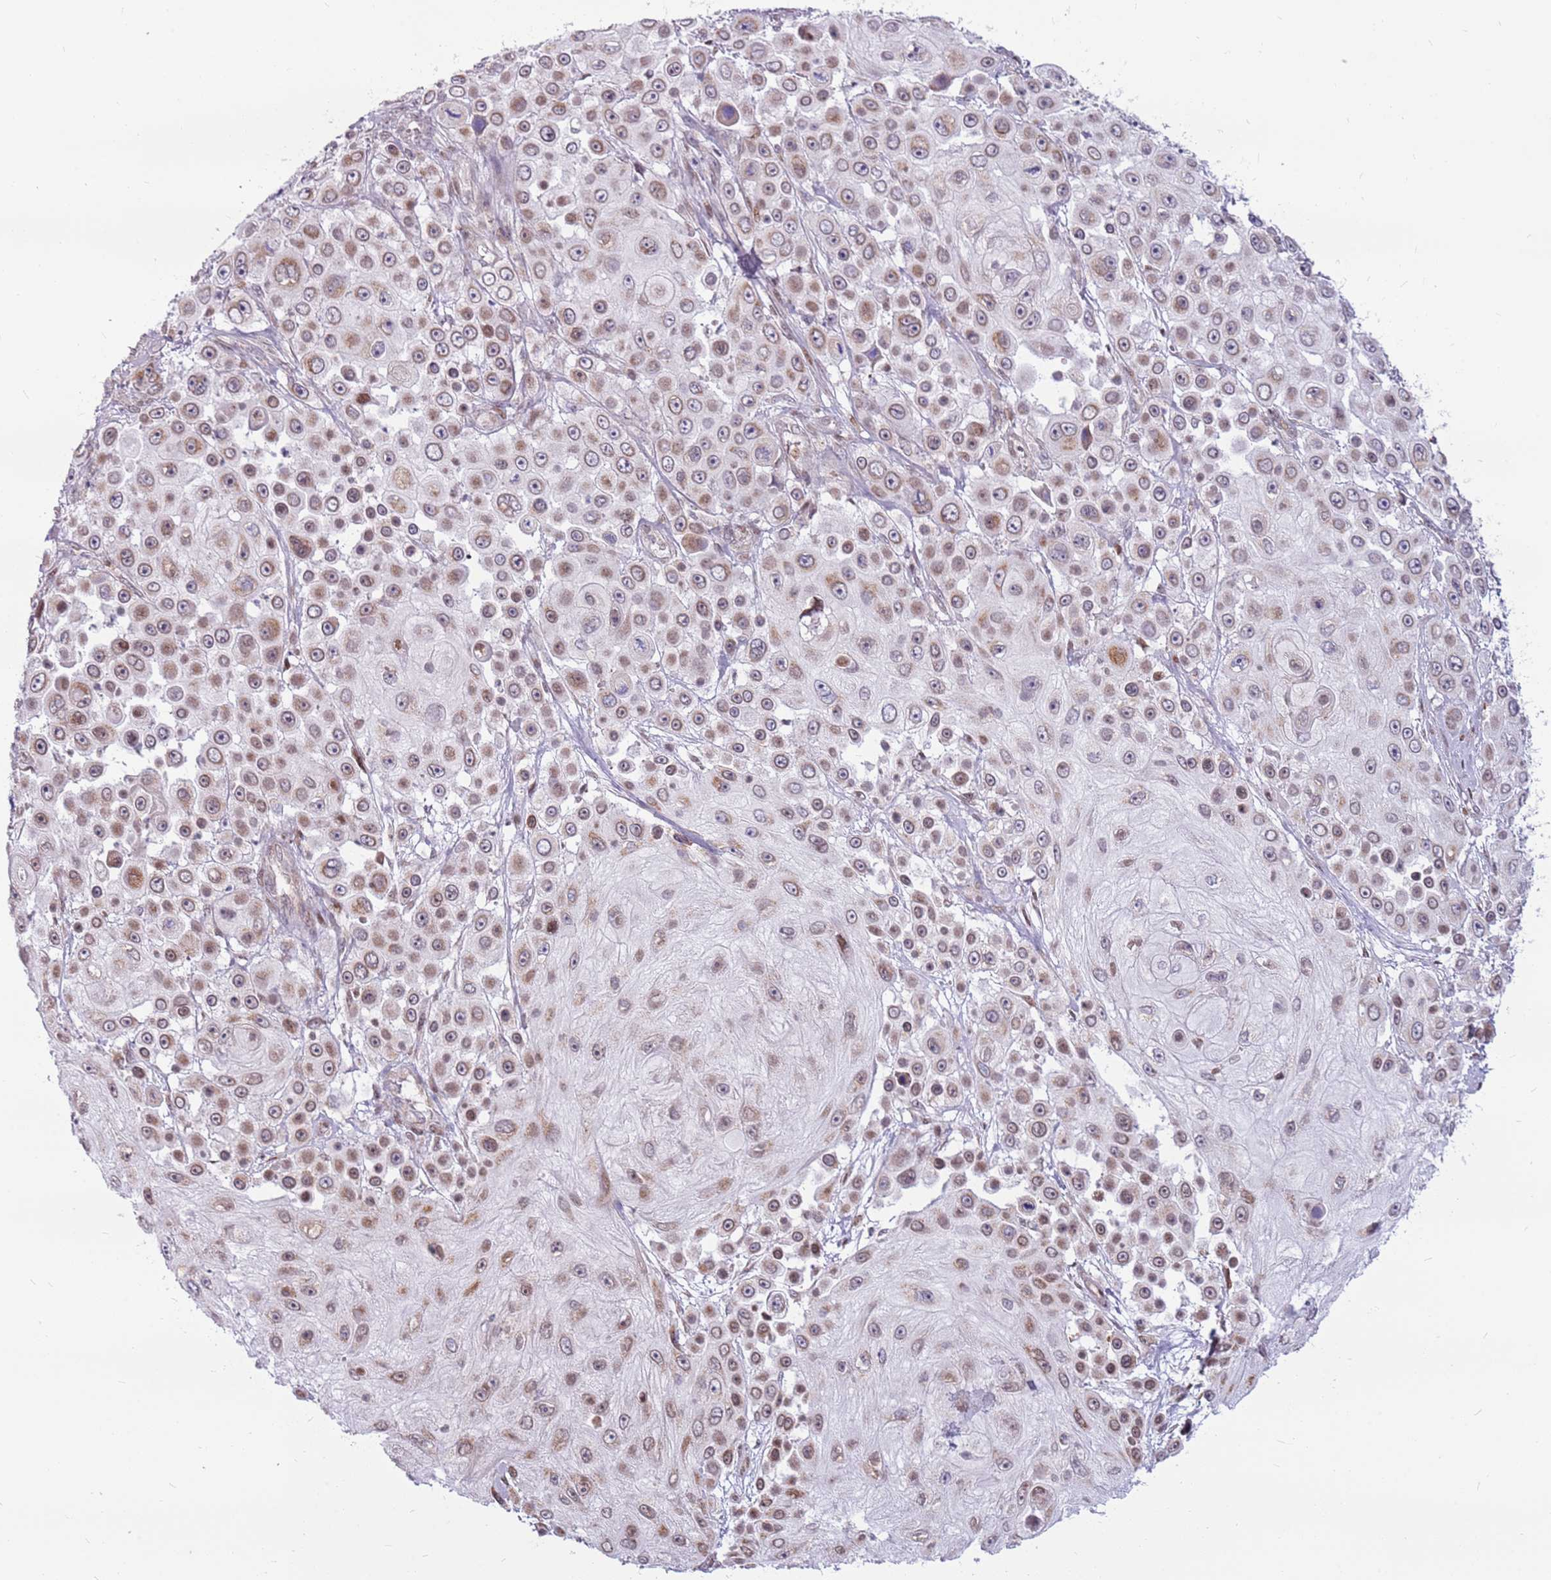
{"staining": {"intensity": "moderate", "quantity": "25%-75%", "location": "cytoplasmic/membranous,nuclear"}, "tissue": "skin cancer", "cell_type": "Tumor cells", "image_type": "cancer", "snomed": [{"axis": "morphology", "description": "Squamous cell carcinoma, NOS"}, {"axis": "topography", "description": "Skin"}], "caption": "Human skin squamous cell carcinoma stained for a protein (brown) demonstrates moderate cytoplasmic/membranous and nuclear positive expression in approximately 25%-75% of tumor cells.", "gene": "PCTP", "patient": {"sex": "male", "age": 67}}